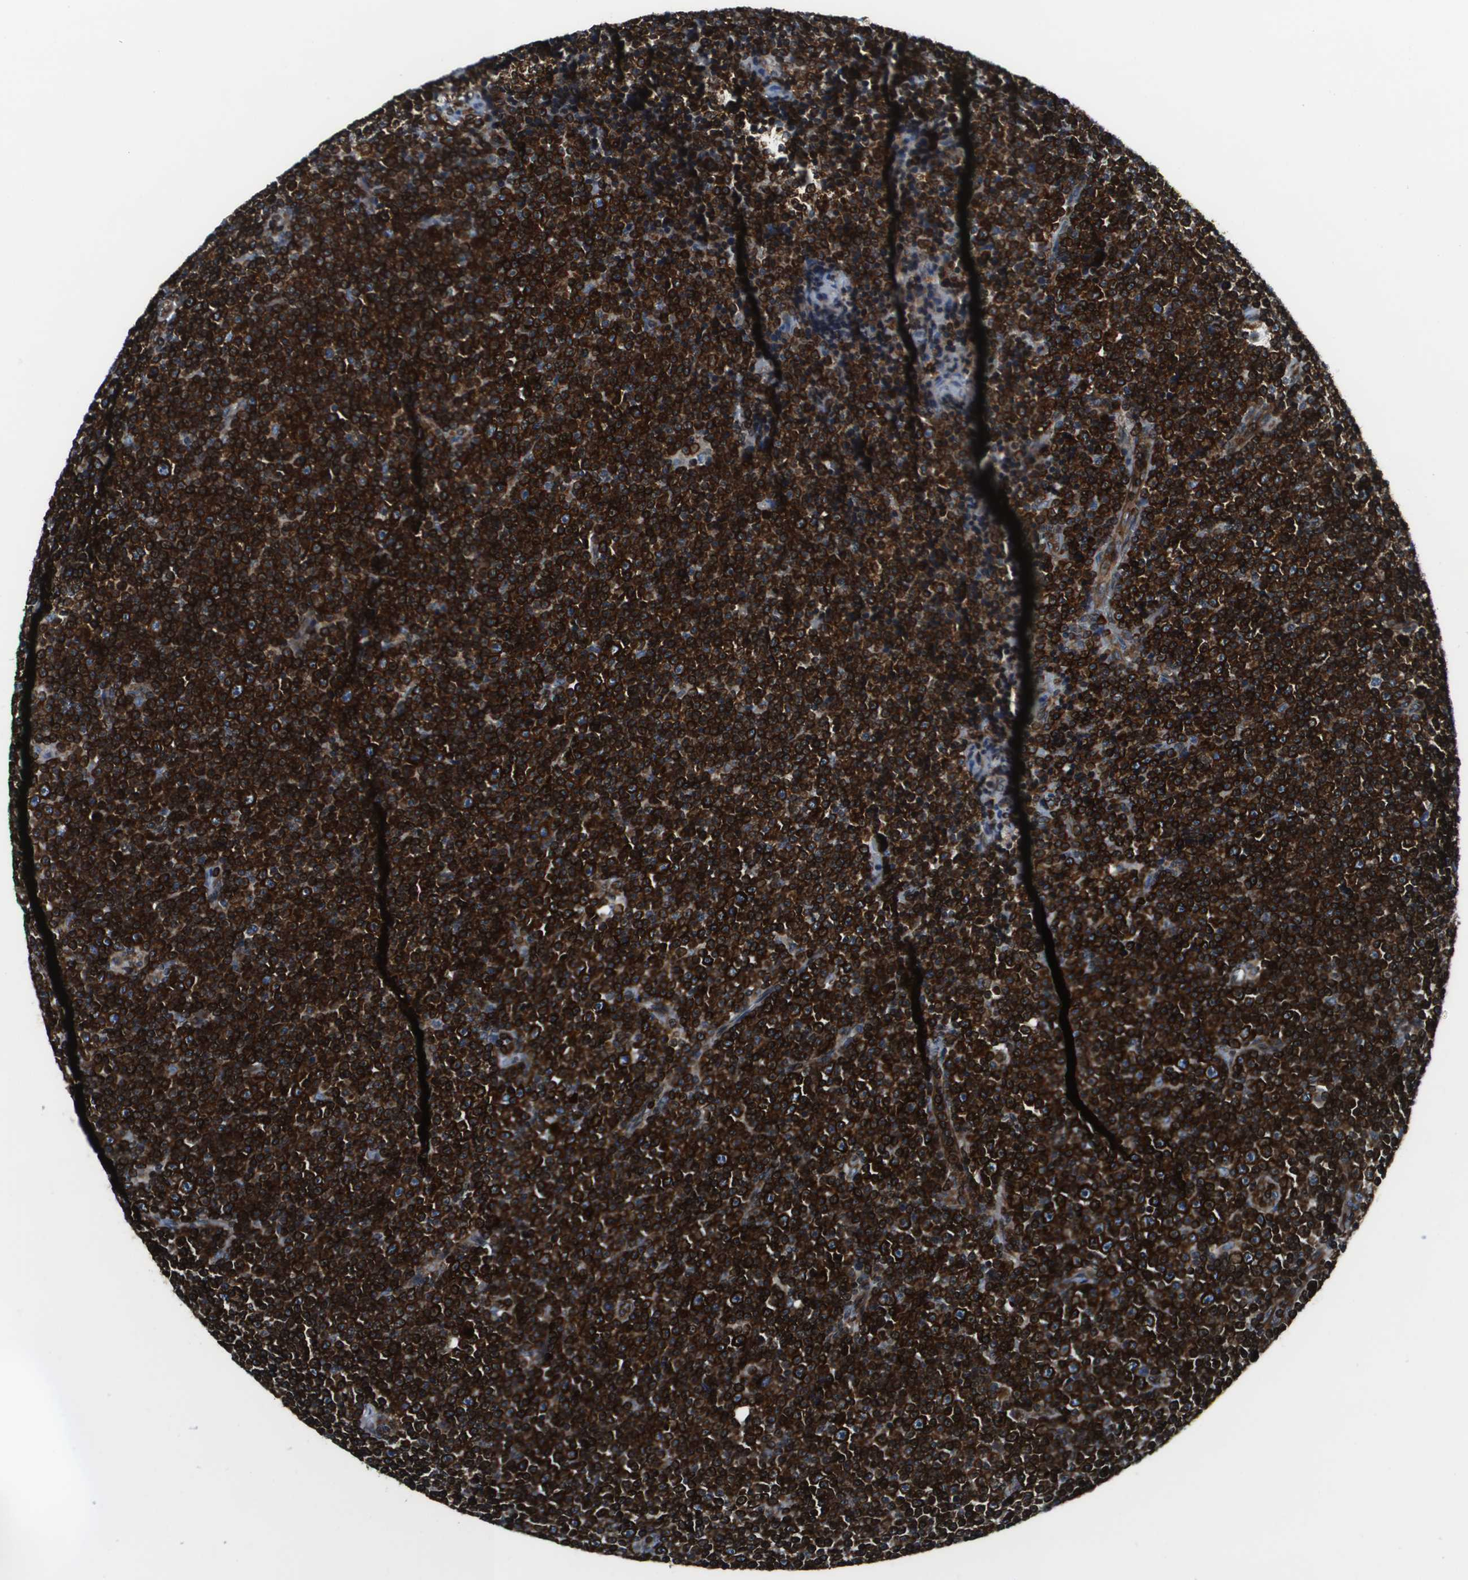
{"staining": {"intensity": "strong", "quantity": ">75%", "location": "cytoplasmic/membranous,nuclear"}, "tissue": "lymphoma", "cell_type": "Tumor cells", "image_type": "cancer", "snomed": [{"axis": "morphology", "description": "Malignant lymphoma, non-Hodgkin's type, Low grade"}, {"axis": "topography", "description": "Lymph node"}], "caption": "Immunohistochemistry staining of lymphoma, which demonstrates high levels of strong cytoplasmic/membranous and nuclear staining in approximately >75% of tumor cells indicating strong cytoplasmic/membranous and nuclear protein staining. The staining was performed using DAB (brown) for protein detection and nuclei were counterstained in hematoxylin (blue).", "gene": "ESYT1", "patient": {"sex": "female", "age": 67}}